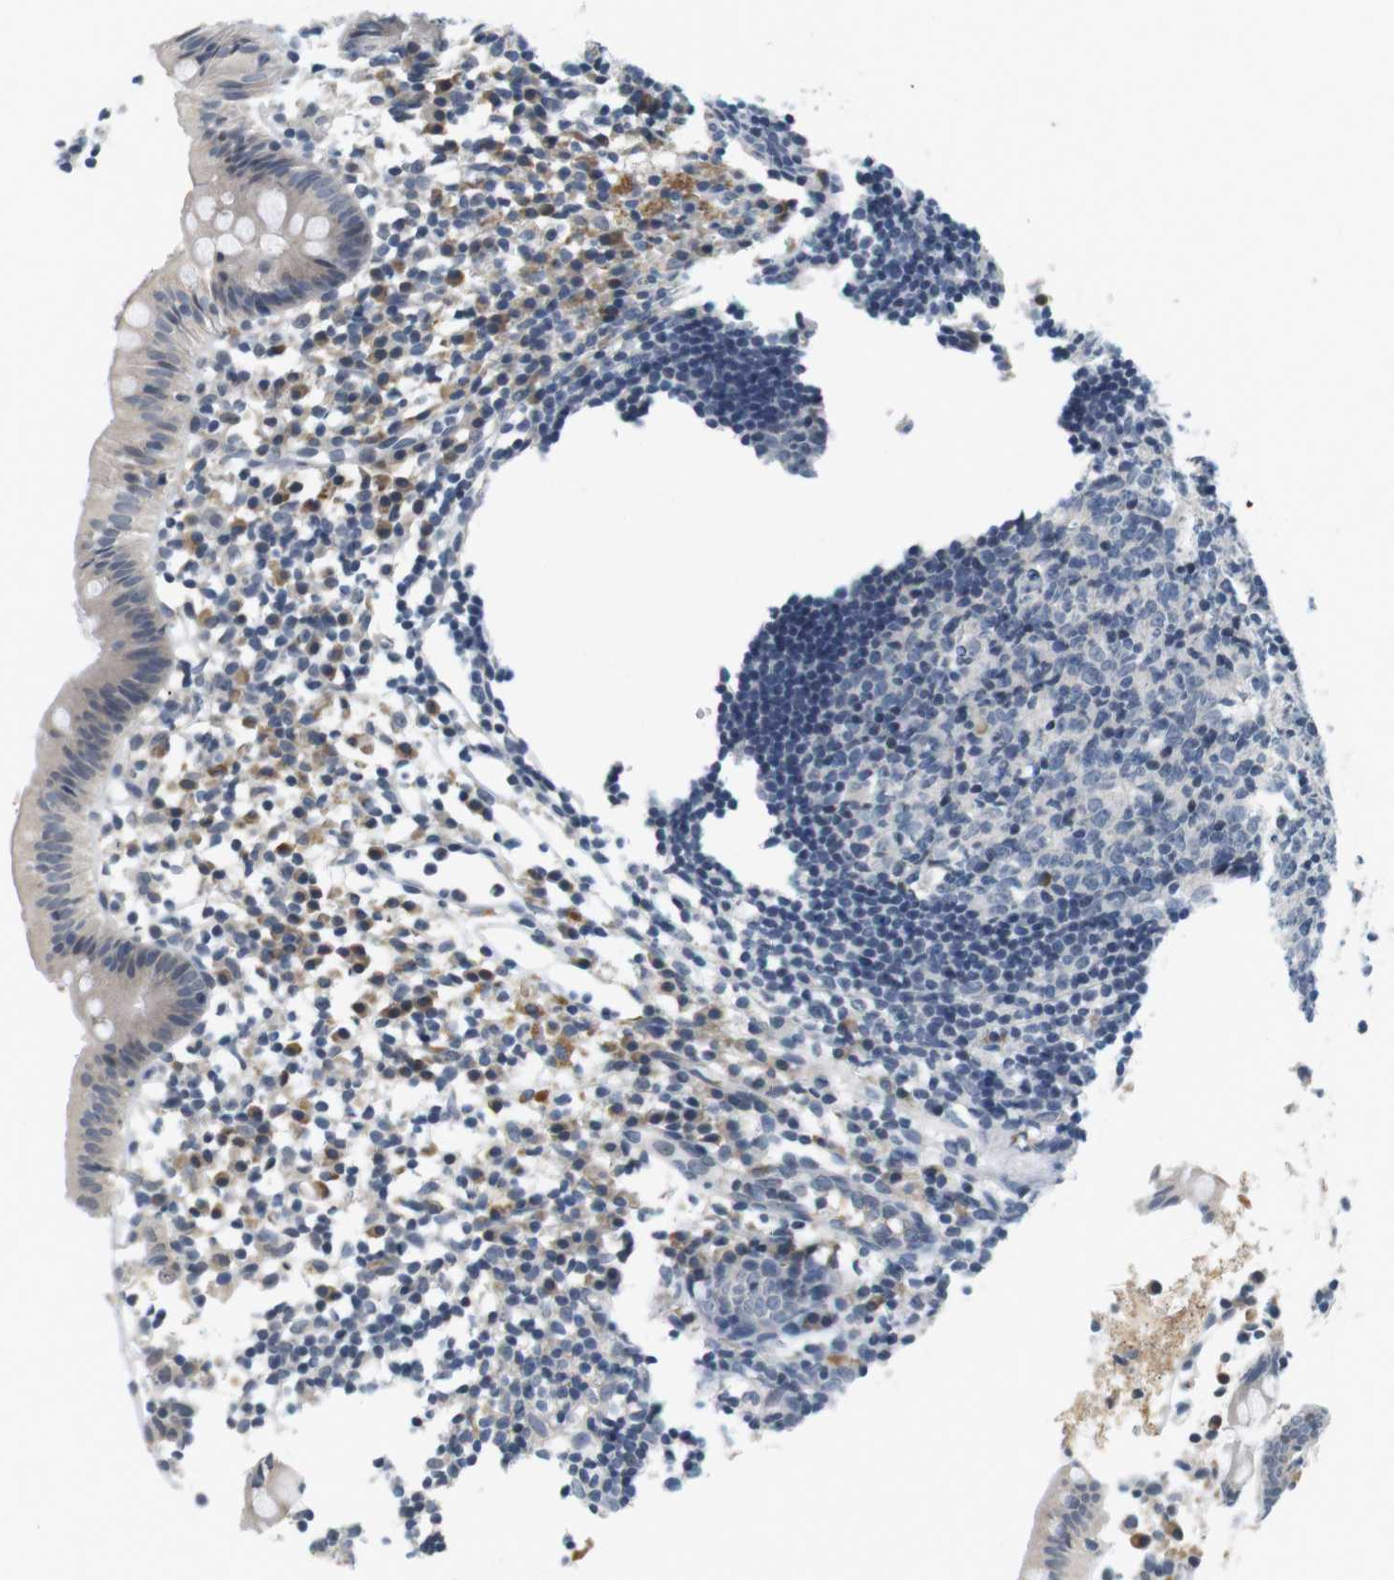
{"staining": {"intensity": "negative", "quantity": "none", "location": "none"}, "tissue": "appendix", "cell_type": "Glandular cells", "image_type": "normal", "snomed": [{"axis": "morphology", "description": "Normal tissue, NOS"}, {"axis": "topography", "description": "Appendix"}], "caption": "IHC micrograph of benign appendix: human appendix stained with DAB reveals no significant protein staining in glandular cells.", "gene": "WNT7A", "patient": {"sex": "female", "age": 20}}